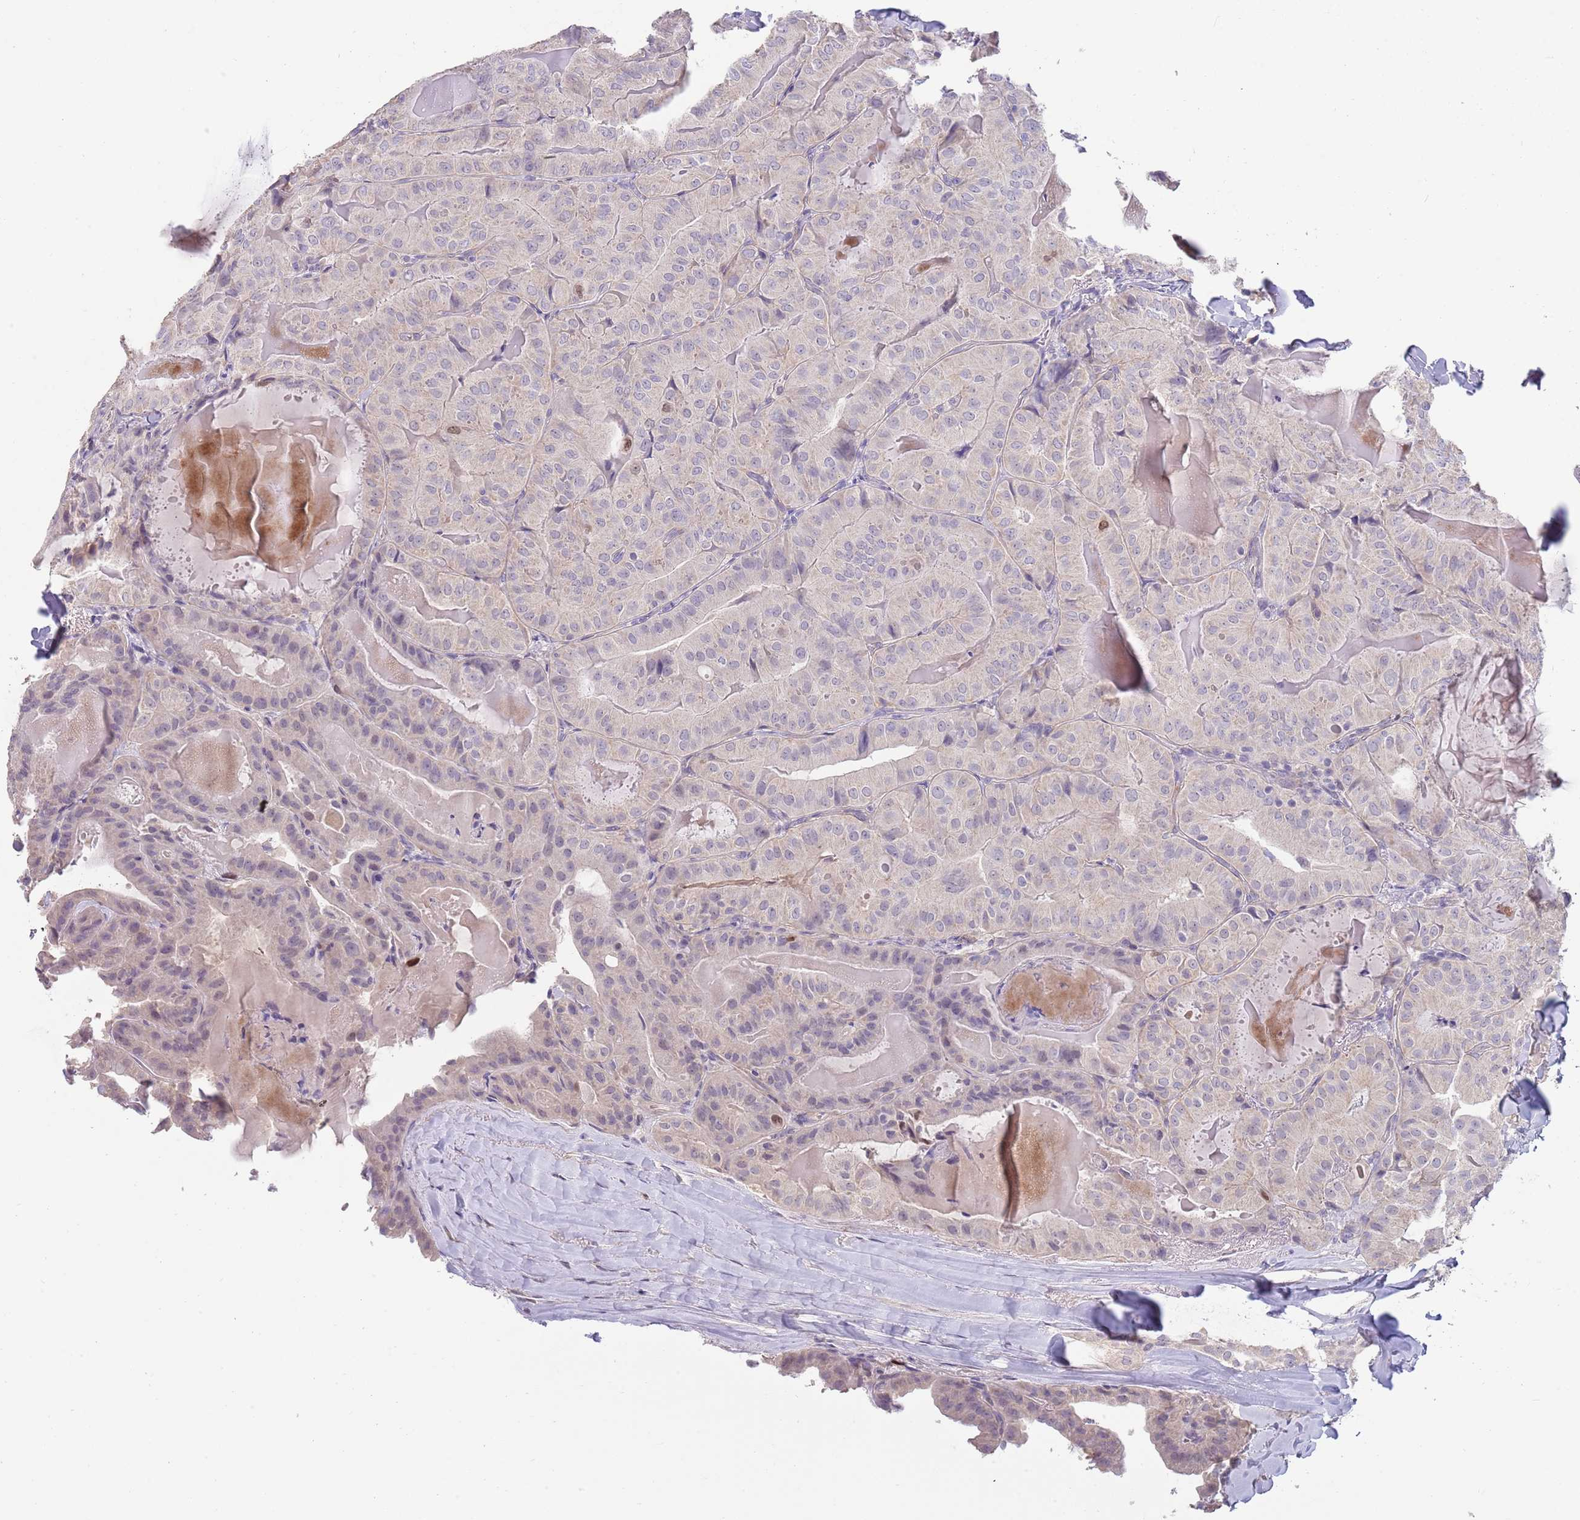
{"staining": {"intensity": "negative", "quantity": "none", "location": "none"}, "tissue": "thyroid cancer", "cell_type": "Tumor cells", "image_type": "cancer", "snomed": [{"axis": "morphology", "description": "Papillary adenocarcinoma, NOS"}, {"axis": "topography", "description": "Thyroid gland"}], "caption": "Thyroid cancer (papillary adenocarcinoma) stained for a protein using IHC exhibits no staining tumor cells.", "gene": "PIMREG", "patient": {"sex": "female", "age": 68}}